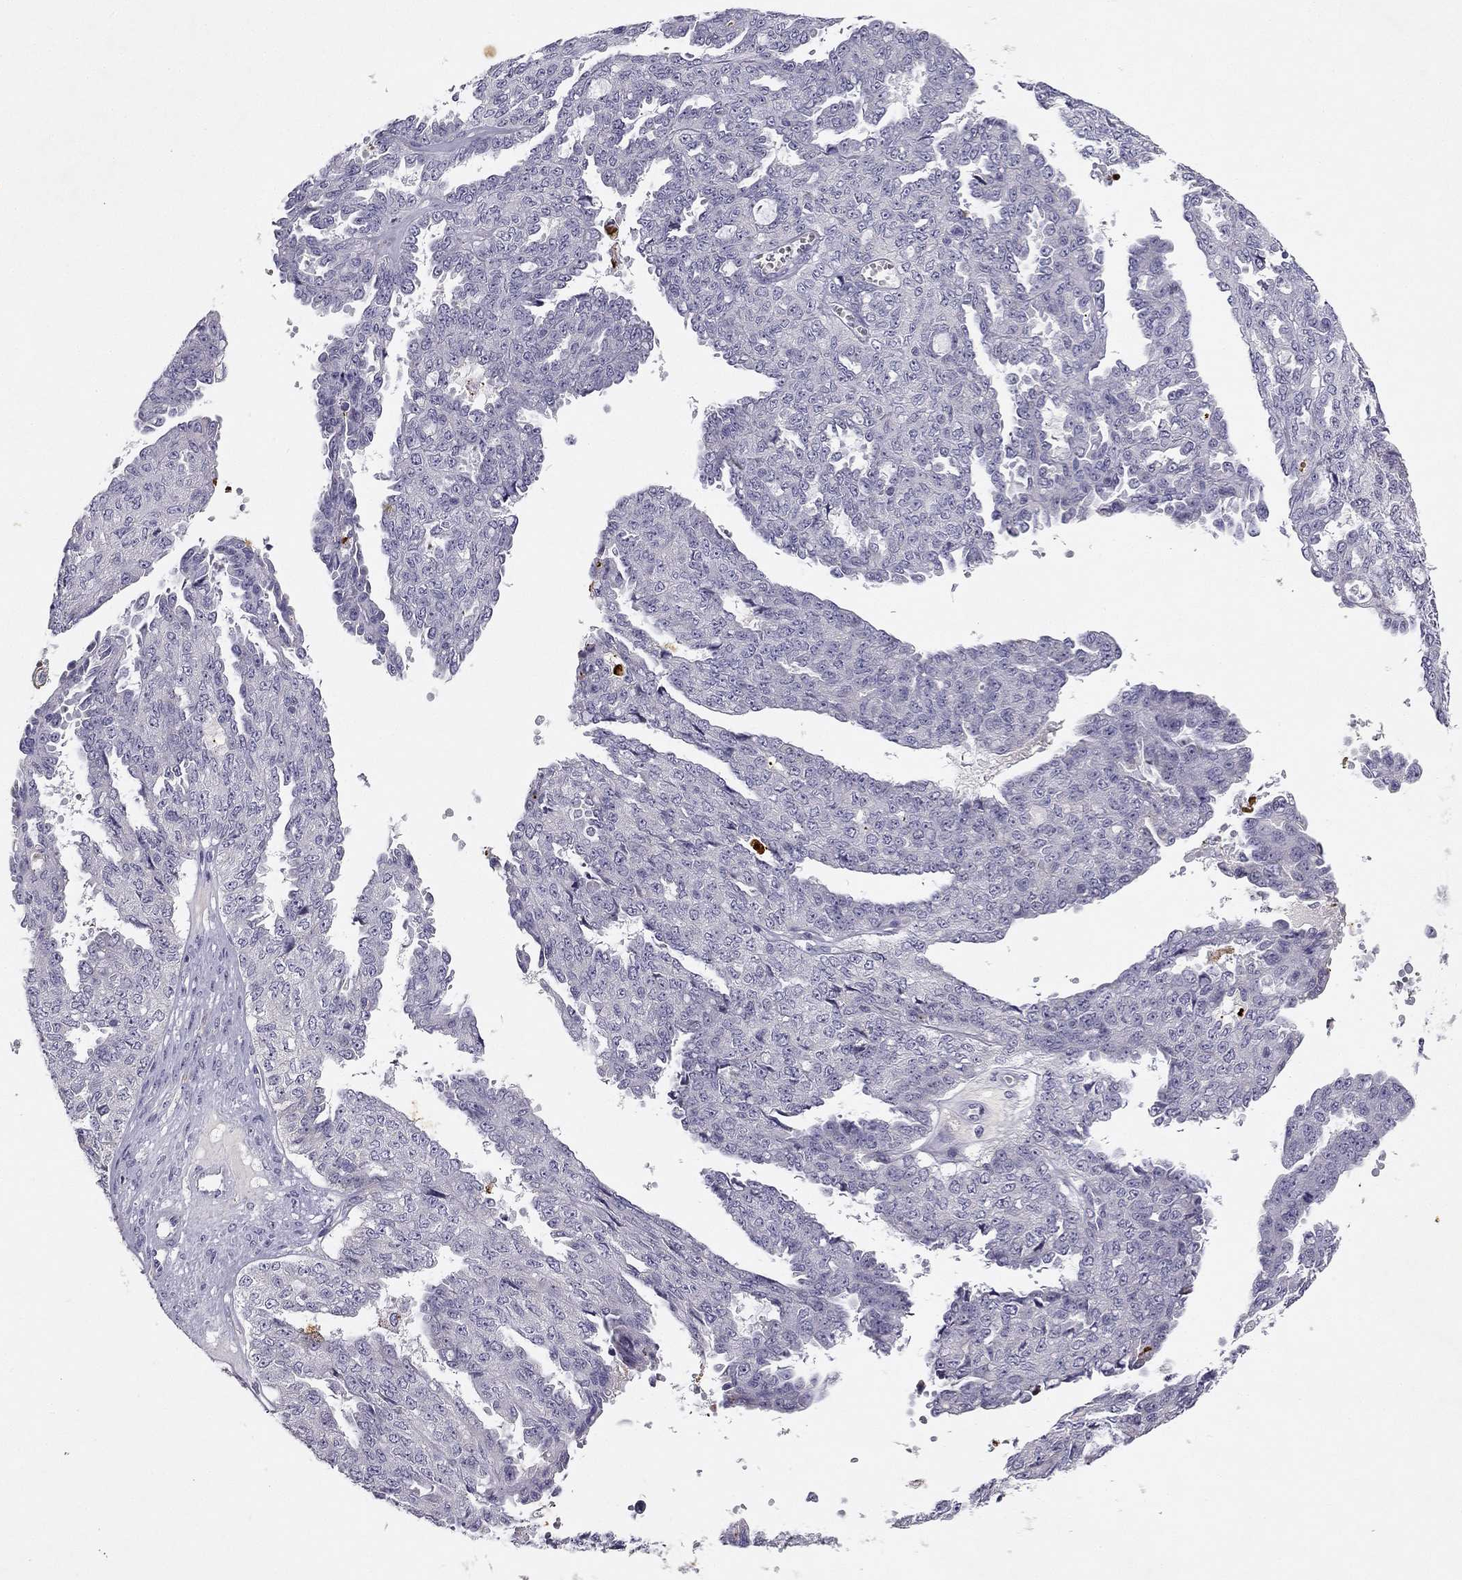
{"staining": {"intensity": "negative", "quantity": "none", "location": "none"}, "tissue": "ovarian cancer", "cell_type": "Tumor cells", "image_type": "cancer", "snomed": [{"axis": "morphology", "description": "Cystadenocarcinoma, serous, NOS"}, {"axis": "topography", "description": "Ovary"}], "caption": "Immunohistochemistry micrograph of human ovarian serous cystadenocarcinoma stained for a protein (brown), which reveals no positivity in tumor cells.", "gene": "SLC6A4", "patient": {"sex": "female", "age": 71}}